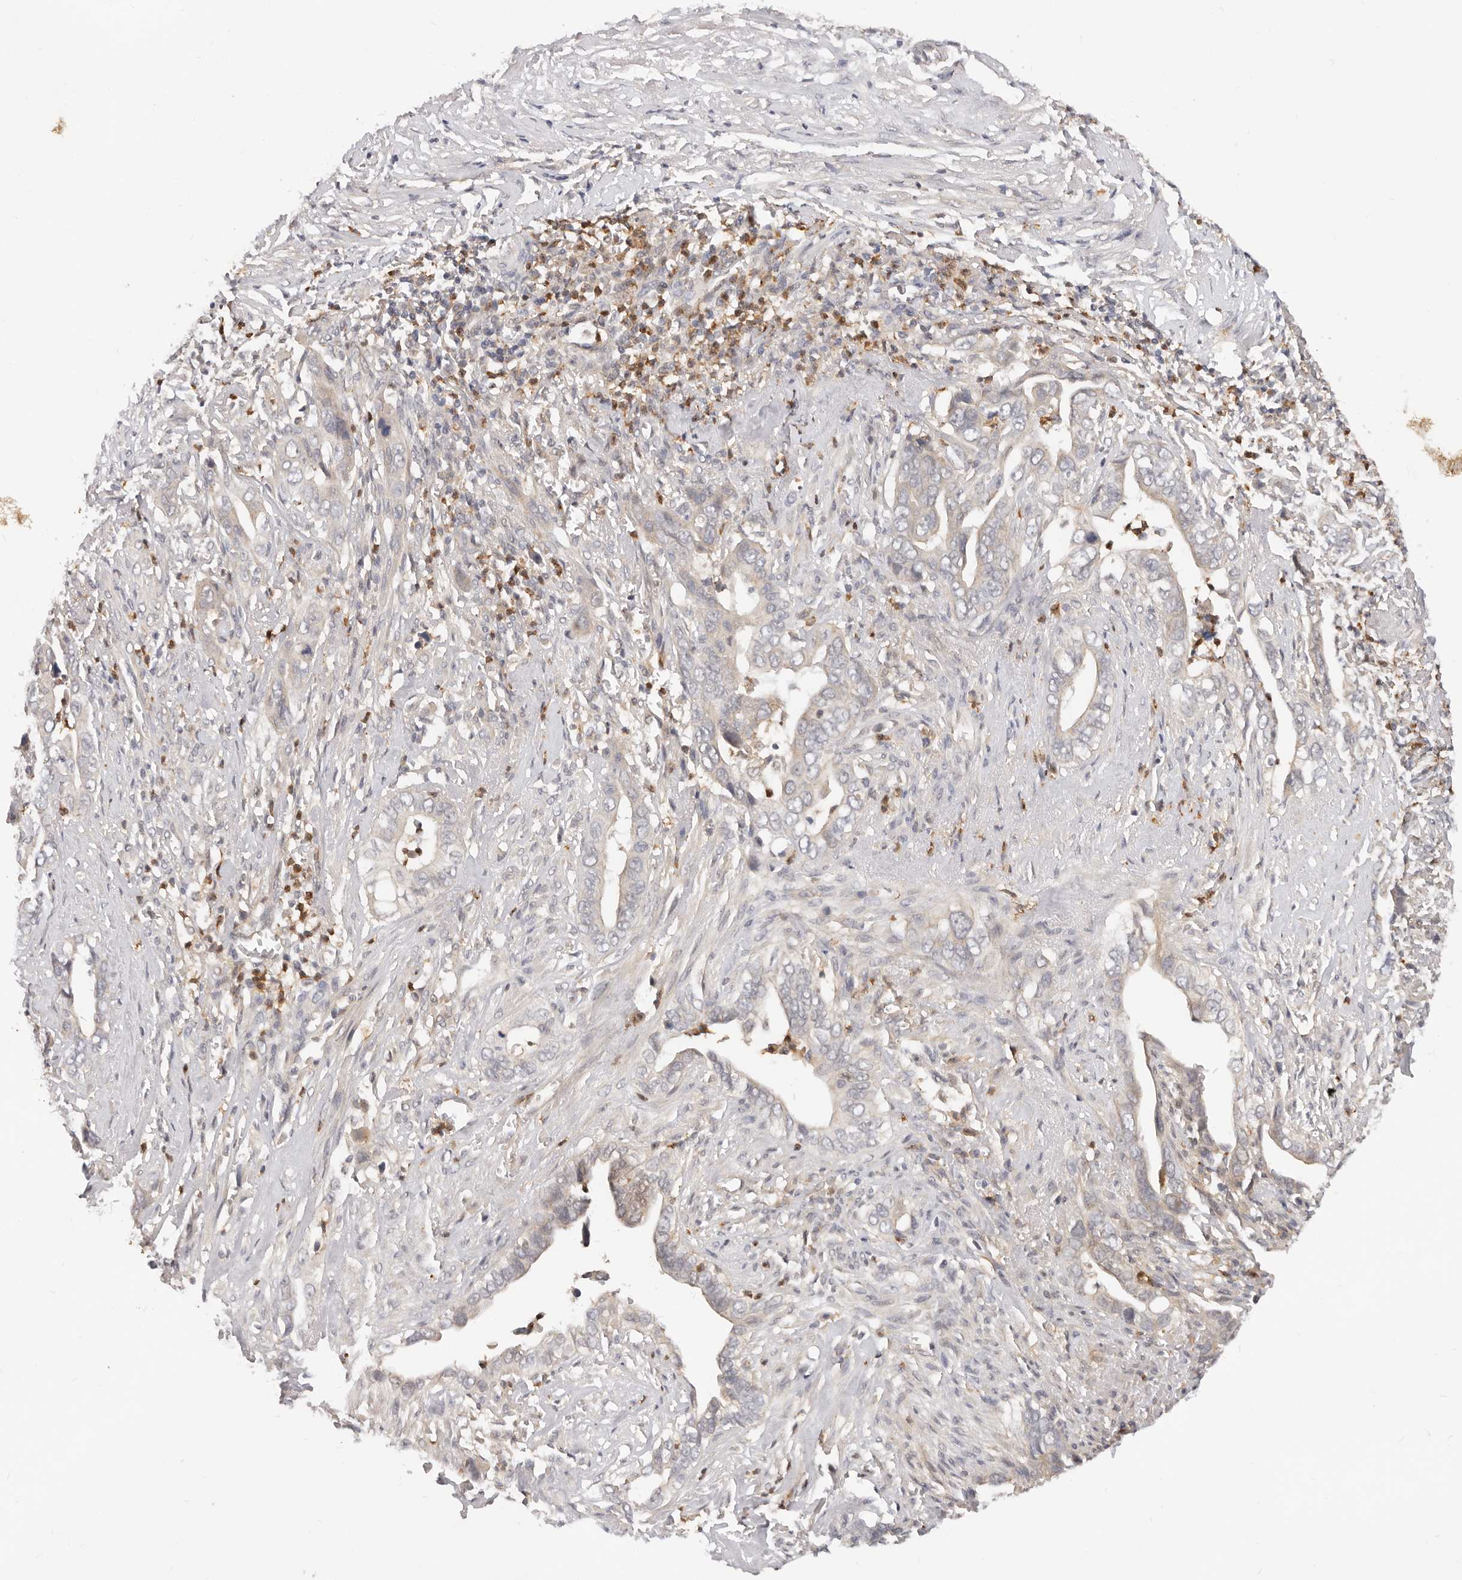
{"staining": {"intensity": "negative", "quantity": "none", "location": "none"}, "tissue": "liver cancer", "cell_type": "Tumor cells", "image_type": "cancer", "snomed": [{"axis": "morphology", "description": "Cholangiocarcinoma"}, {"axis": "topography", "description": "Liver"}], "caption": "Immunohistochemistry (IHC) image of liver cancer (cholangiocarcinoma) stained for a protein (brown), which demonstrates no expression in tumor cells. Nuclei are stained in blue.", "gene": "USP49", "patient": {"sex": "female", "age": 79}}